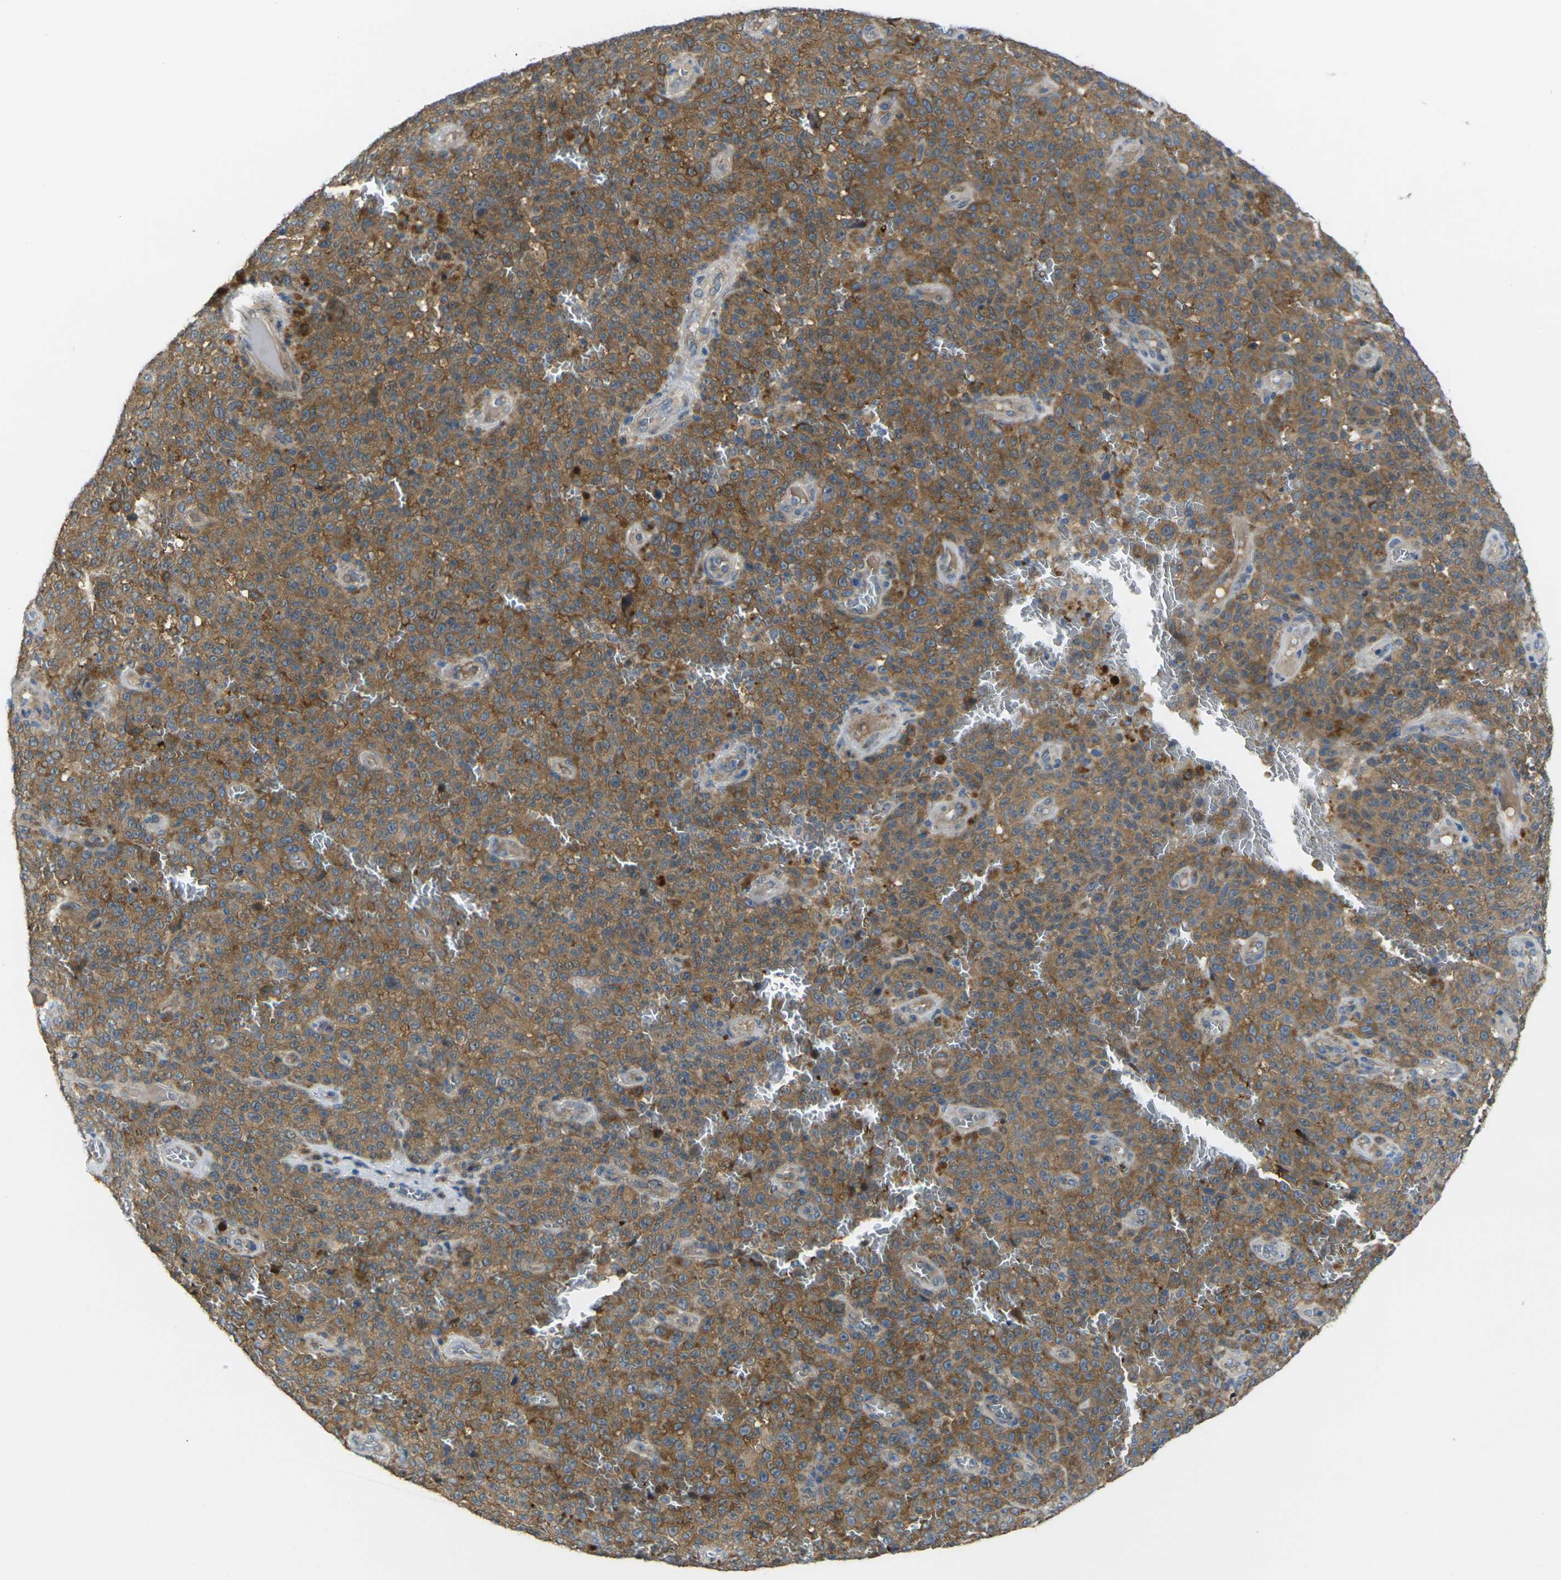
{"staining": {"intensity": "moderate", "quantity": ">75%", "location": "cytoplasmic/membranous"}, "tissue": "melanoma", "cell_type": "Tumor cells", "image_type": "cancer", "snomed": [{"axis": "morphology", "description": "Malignant melanoma, NOS"}, {"axis": "topography", "description": "Skin"}], "caption": "Protein analysis of malignant melanoma tissue displays moderate cytoplasmic/membranous staining in about >75% of tumor cells.", "gene": "GNA12", "patient": {"sex": "female", "age": 82}}